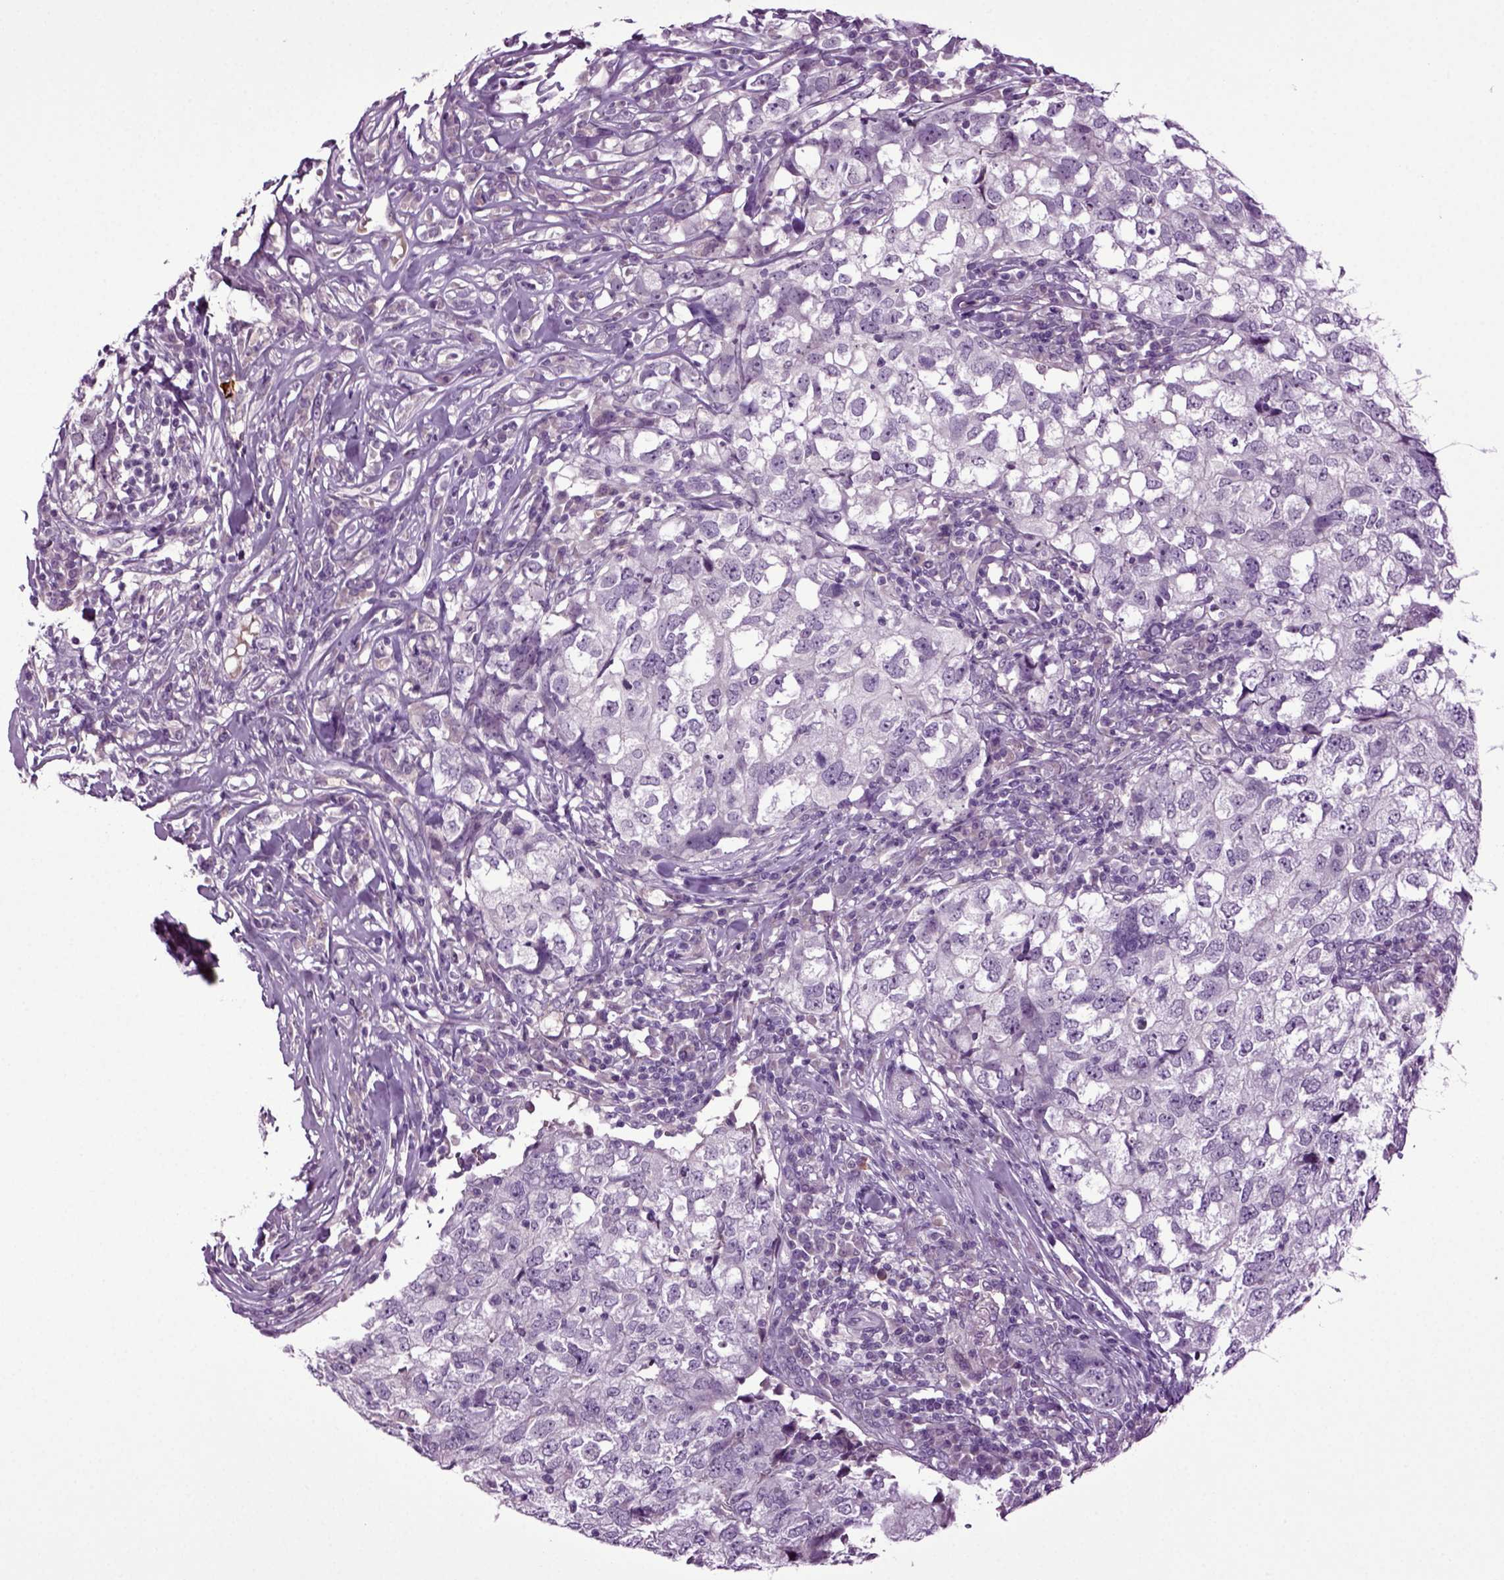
{"staining": {"intensity": "negative", "quantity": "none", "location": "none"}, "tissue": "breast cancer", "cell_type": "Tumor cells", "image_type": "cancer", "snomed": [{"axis": "morphology", "description": "Duct carcinoma"}, {"axis": "topography", "description": "Breast"}], "caption": "This image is of breast intraductal carcinoma stained with immunohistochemistry to label a protein in brown with the nuclei are counter-stained blue. There is no positivity in tumor cells.", "gene": "FGF11", "patient": {"sex": "female", "age": 30}}